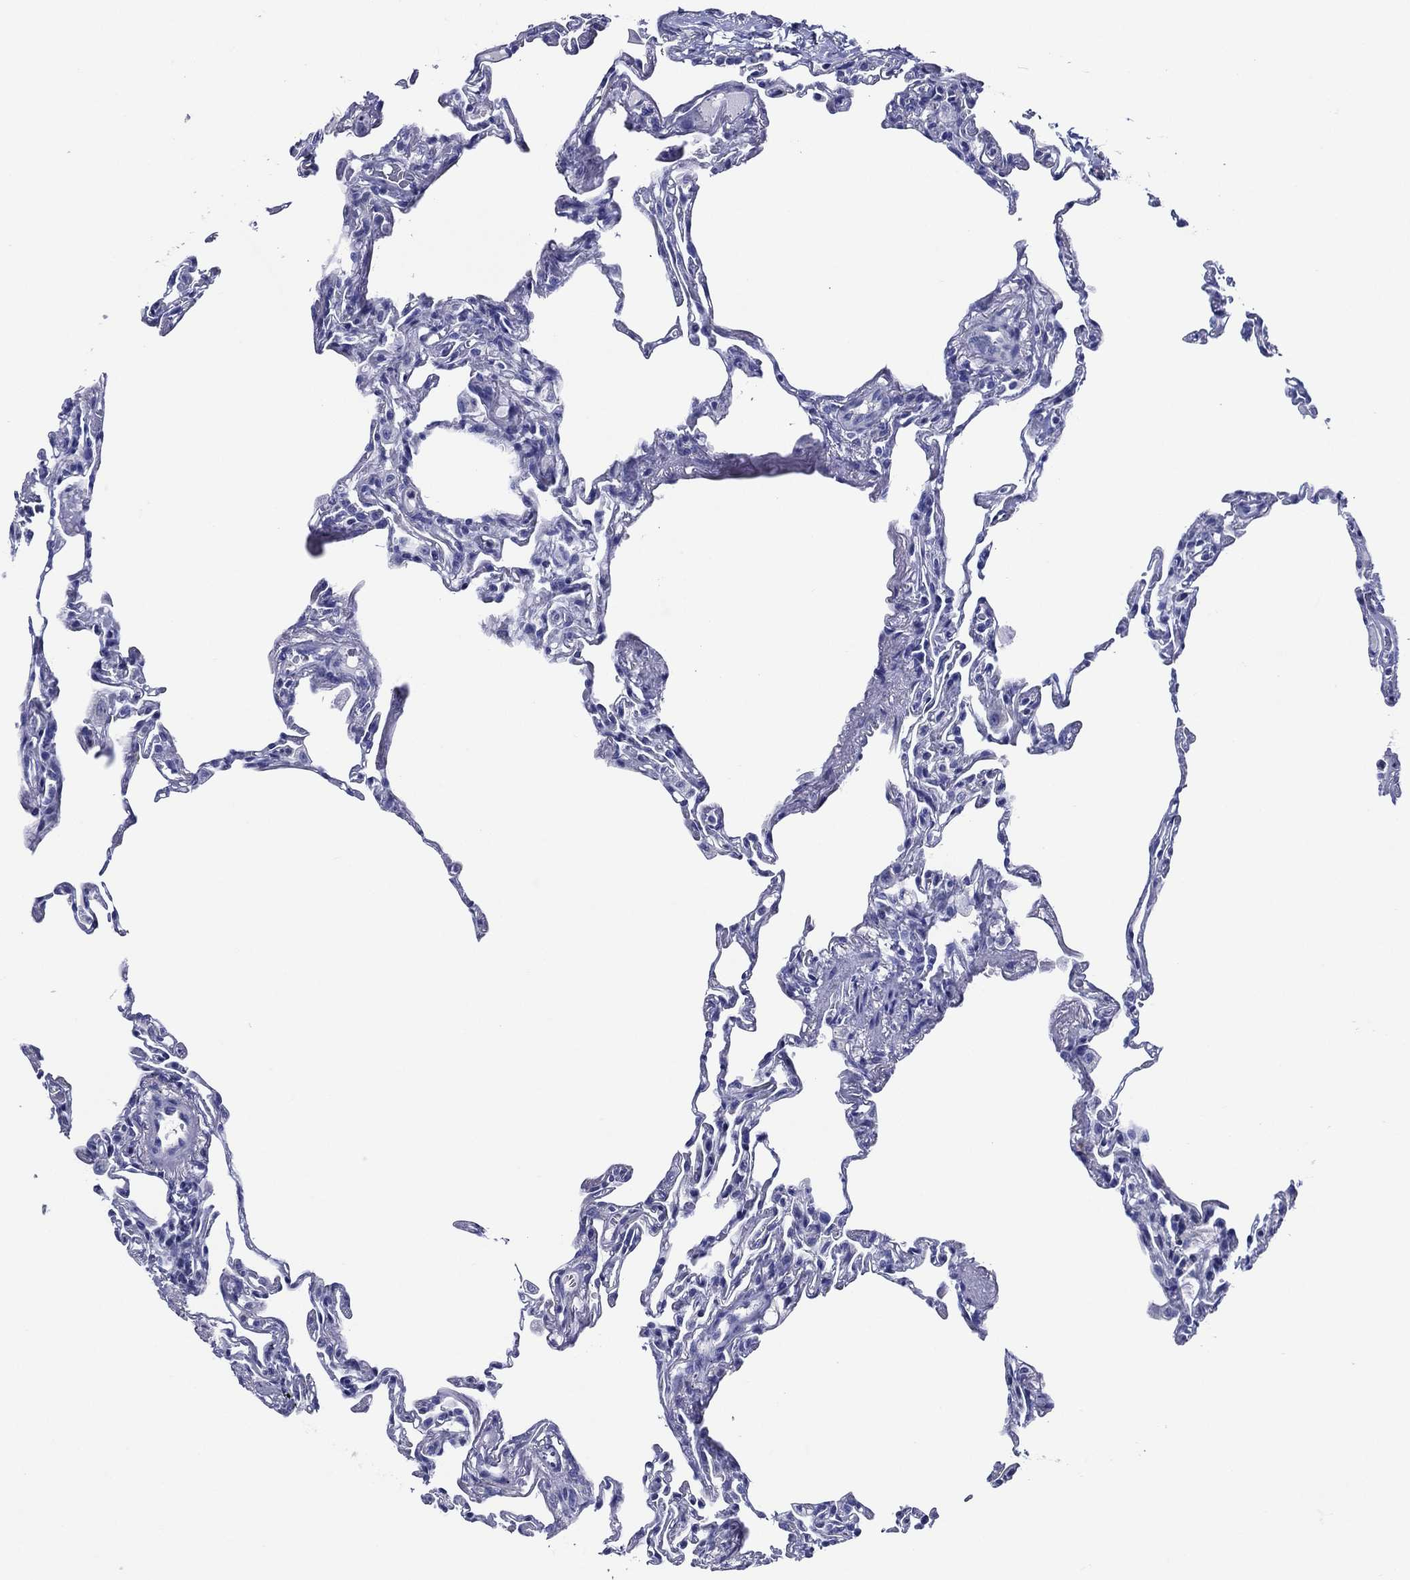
{"staining": {"intensity": "negative", "quantity": "none", "location": "none"}, "tissue": "lung", "cell_type": "Alveolar cells", "image_type": "normal", "snomed": [{"axis": "morphology", "description": "Normal tissue, NOS"}, {"axis": "topography", "description": "Lung"}], "caption": "Human lung stained for a protein using IHC exhibits no staining in alveolar cells.", "gene": "ACE2", "patient": {"sex": "female", "age": 57}}